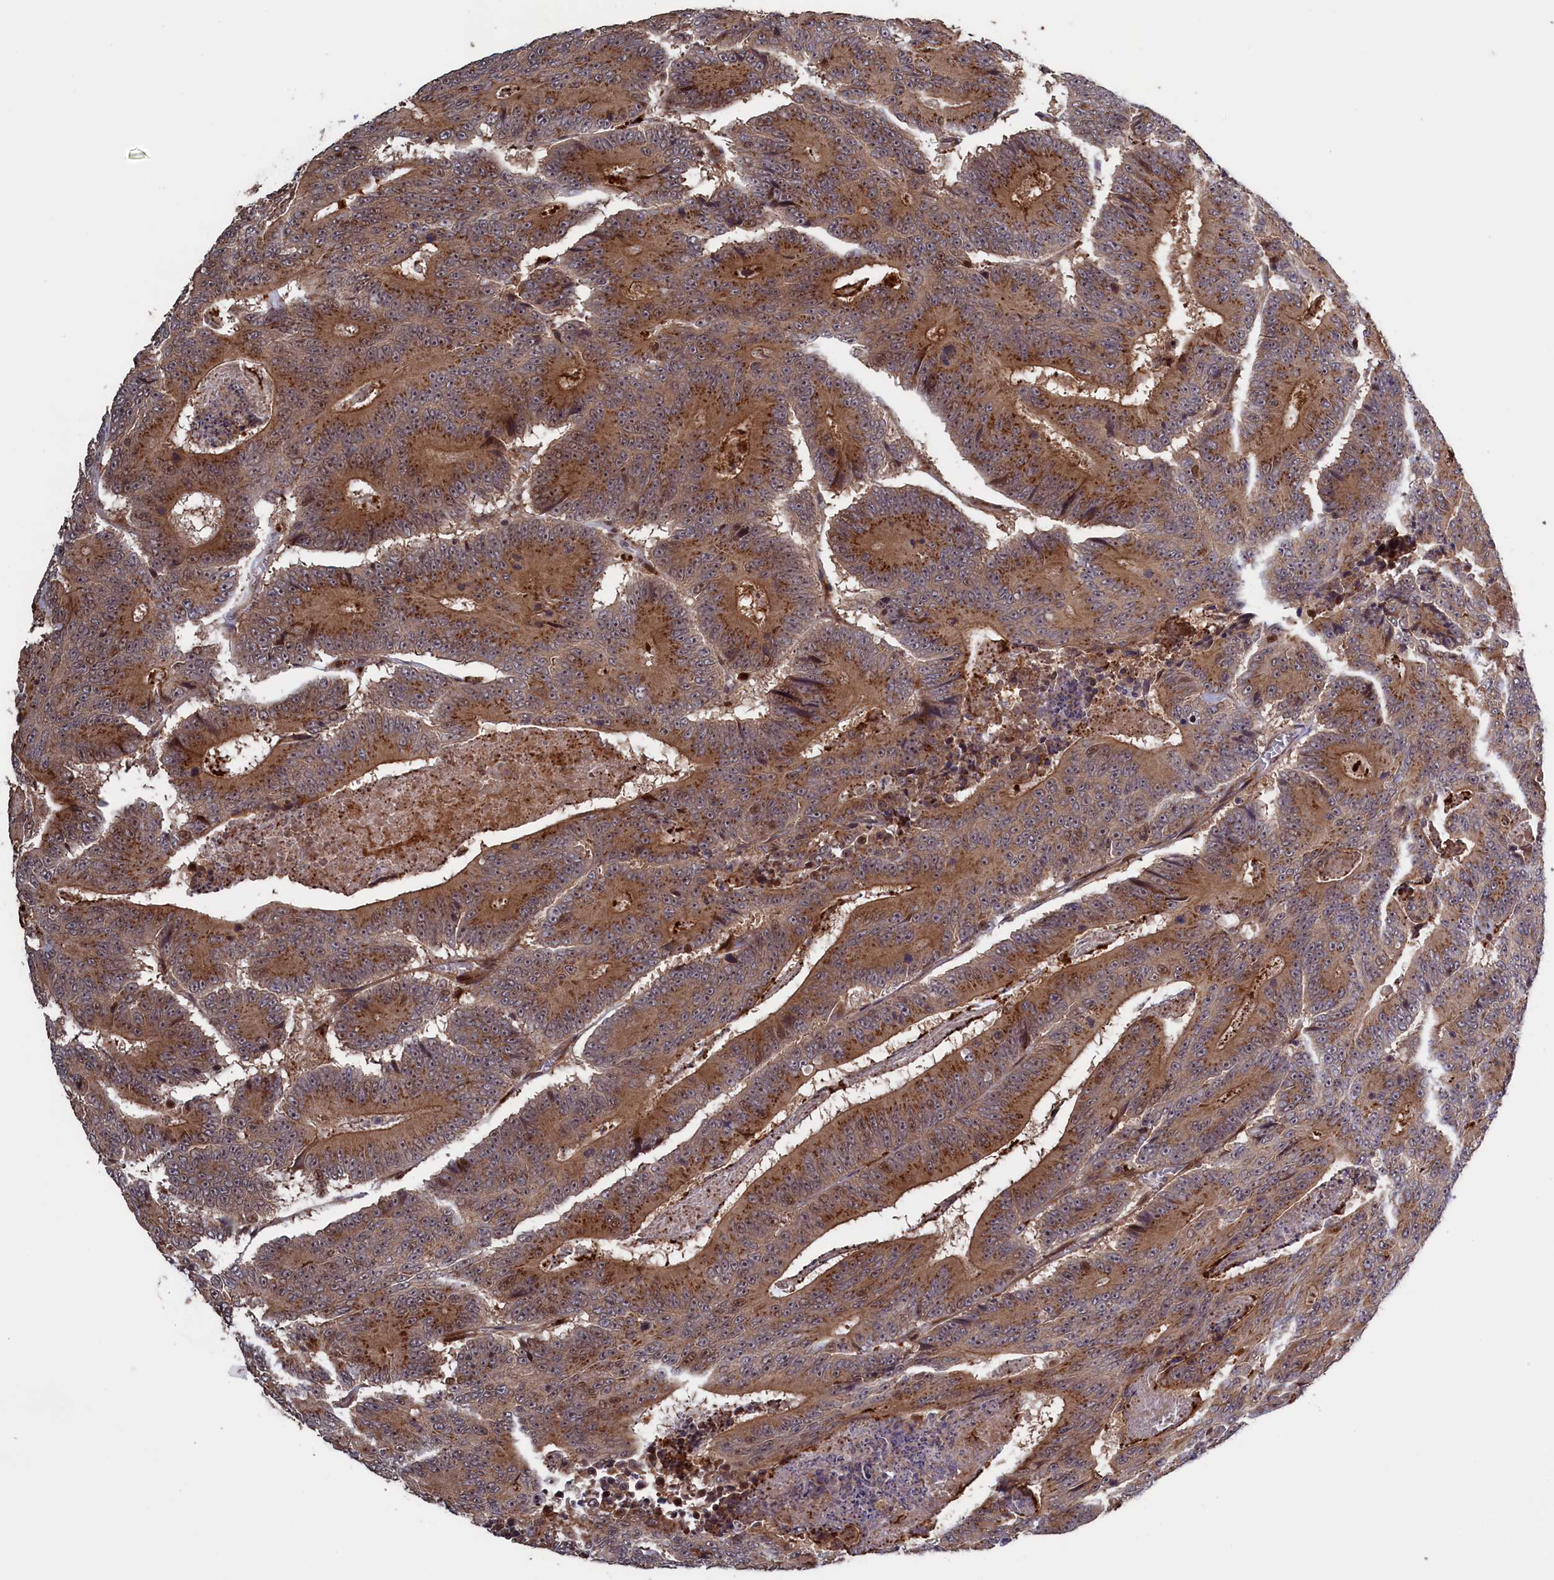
{"staining": {"intensity": "moderate", "quantity": ">75%", "location": "cytoplasmic/membranous,nuclear"}, "tissue": "colorectal cancer", "cell_type": "Tumor cells", "image_type": "cancer", "snomed": [{"axis": "morphology", "description": "Adenocarcinoma, NOS"}, {"axis": "topography", "description": "Colon"}], "caption": "A high-resolution histopathology image shows immunohistochemistry staining of adenocarcinoma (colorectal), which reveals moderate cytoplasmic/membranous and nuclear expression in about >75% of tumor cells.", "gene": "LSG1", "patient": {"sex": "male", "age": 83}}